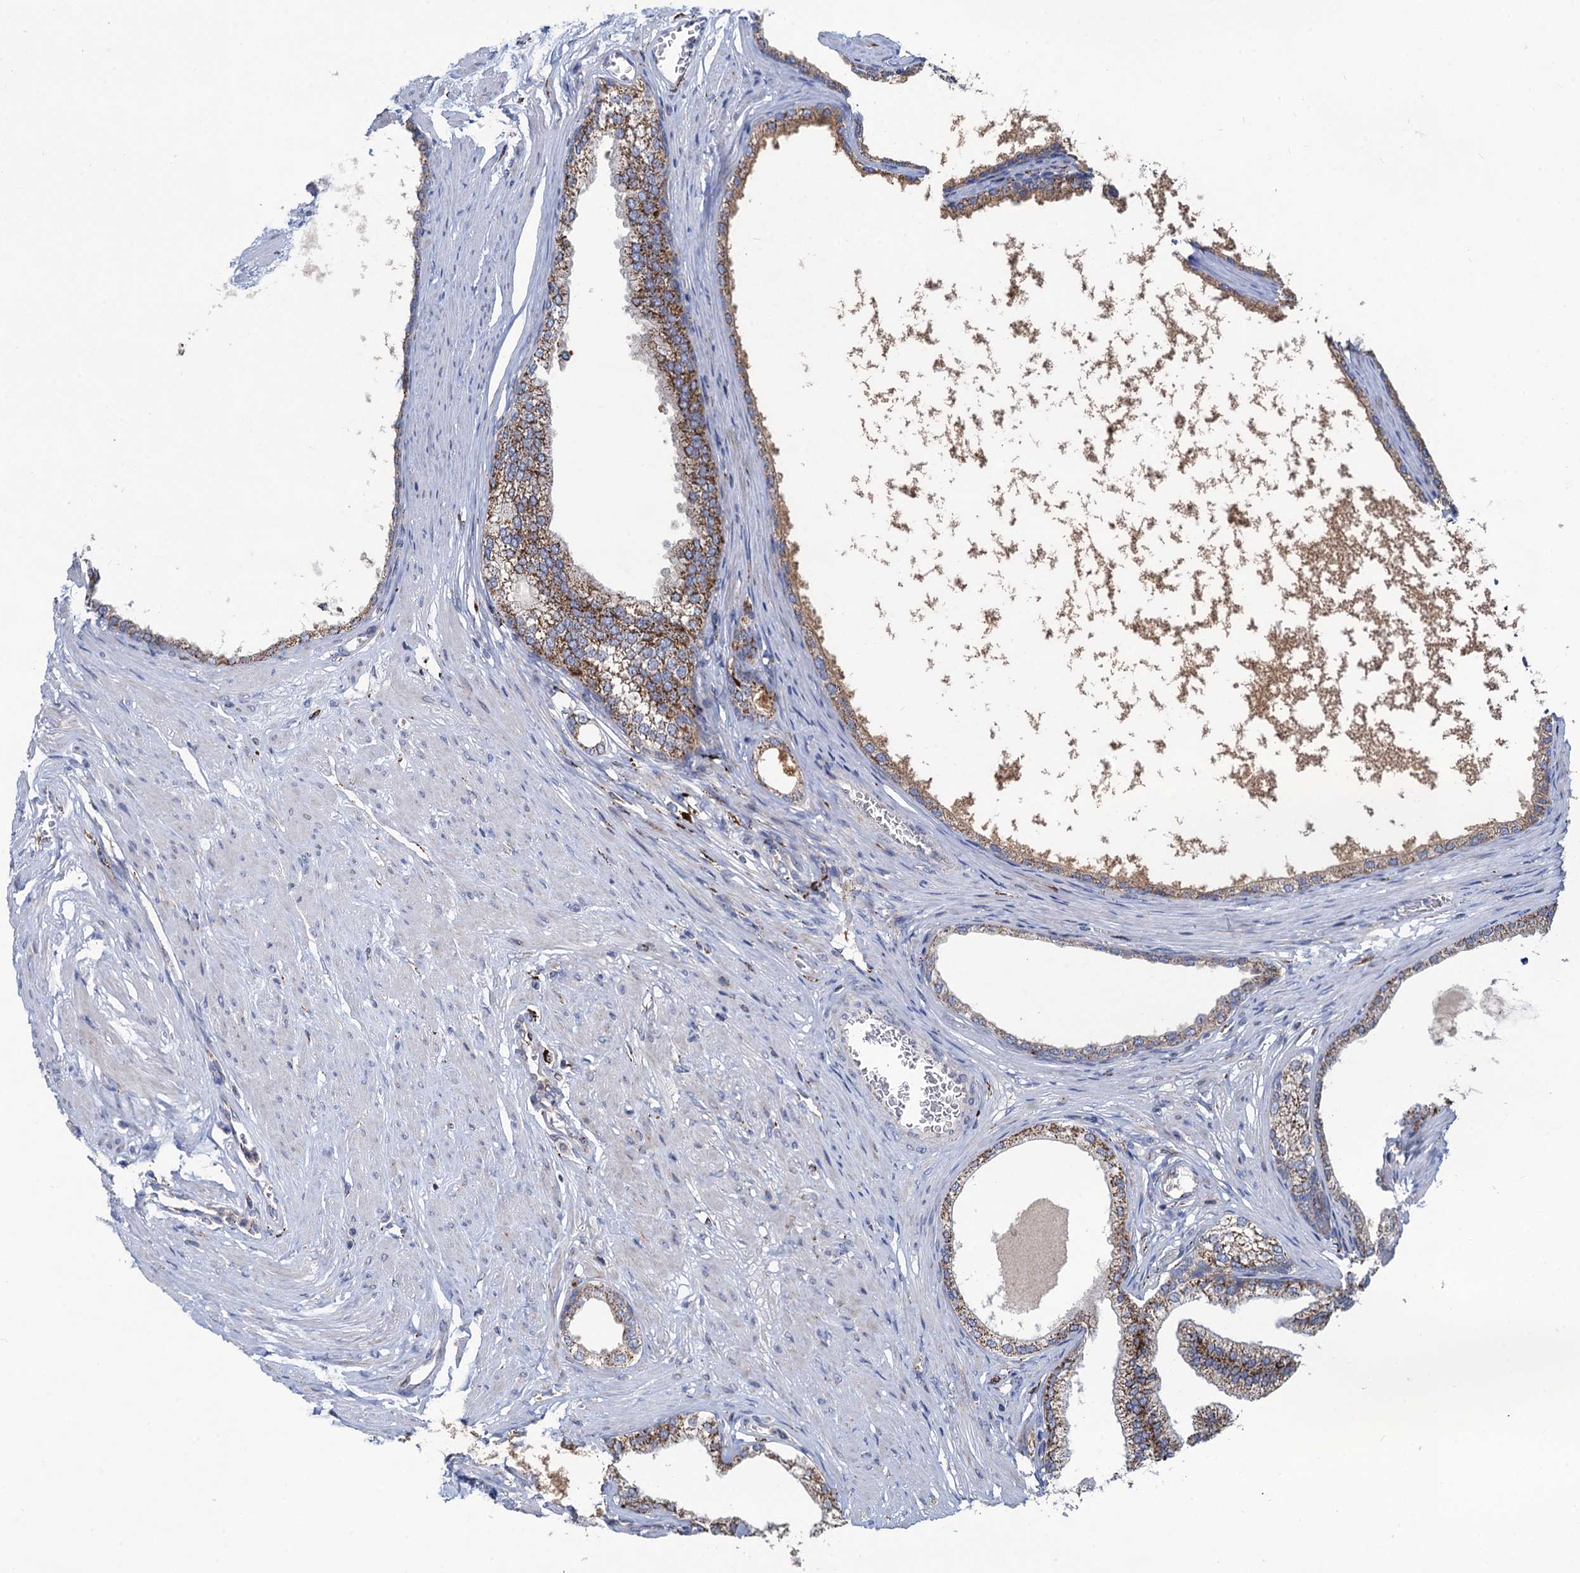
{"staining": {"intensity": "moderate", "quantity": ">75%", "location": "cytoplasmic/membranous"}, "tissue": "prostate", "cell_type": "Glandular cells", "image_type": "normal", "snomed": [{"axis": "morphology", "description": "Normal tissue, NOS"}, {"axis": "morphology", "description": "Urothelial carcinoma, Low grade"}, {"axis": "topography", "description": "Urinary bladder"}, {"axis": "topography", "description": "Prostate"}], "caption": "Moderate cytoplasmic/membranous positivity for a protein is identified in approximately >75% of glandular cells of benign prostate using immunohistochemistry (IHC).", "gene": "ANKS3", "patient": {"sex": "male", "age": 60}}